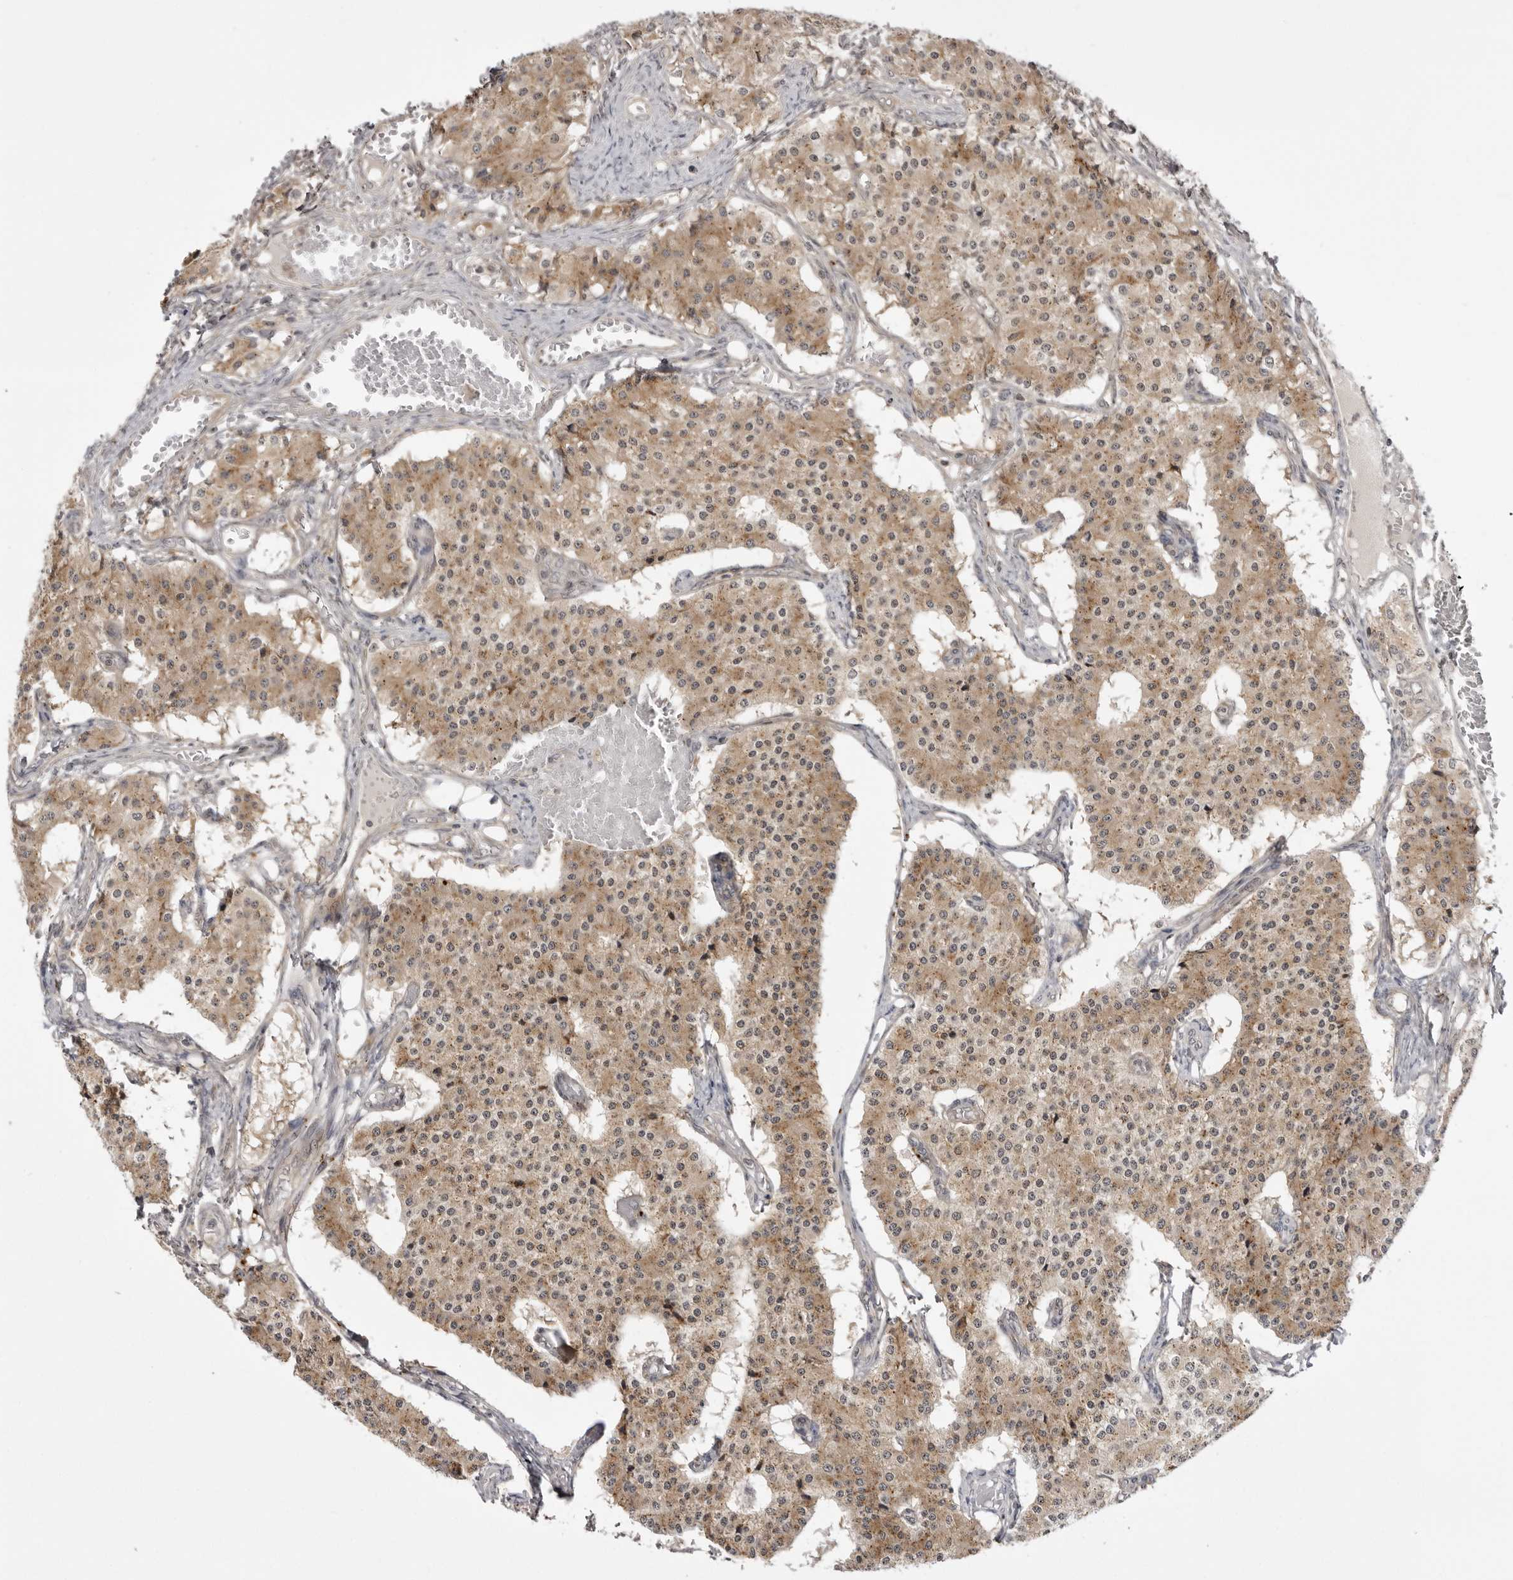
{"staining": {"intensity": "moderate", "quantity": "25%-75%", "location": "cytoplasmic/membranous"}, "tissue": "carcinoid", "cell_type": "Tumor cells", "image_type": "cancer", "snomed": [{"axis": "morphology", "description": "Carcinoid, malignant, NOS"}, {"axis": "topography", "description": "Colon"}], "caption": "Protein staining of carcinoid tissue demonstrates moderate cytoplasmic/membranous staining in about 25%-75% of tumor cells. The staining is performed using DAB (3,3'-diaminobenzidine) brown chromogen to label protein expression. The nuclei are counter-stained blue using hematoxylin.", "gene": "USP43", "patient": {"sex": "female", "age": 52}}